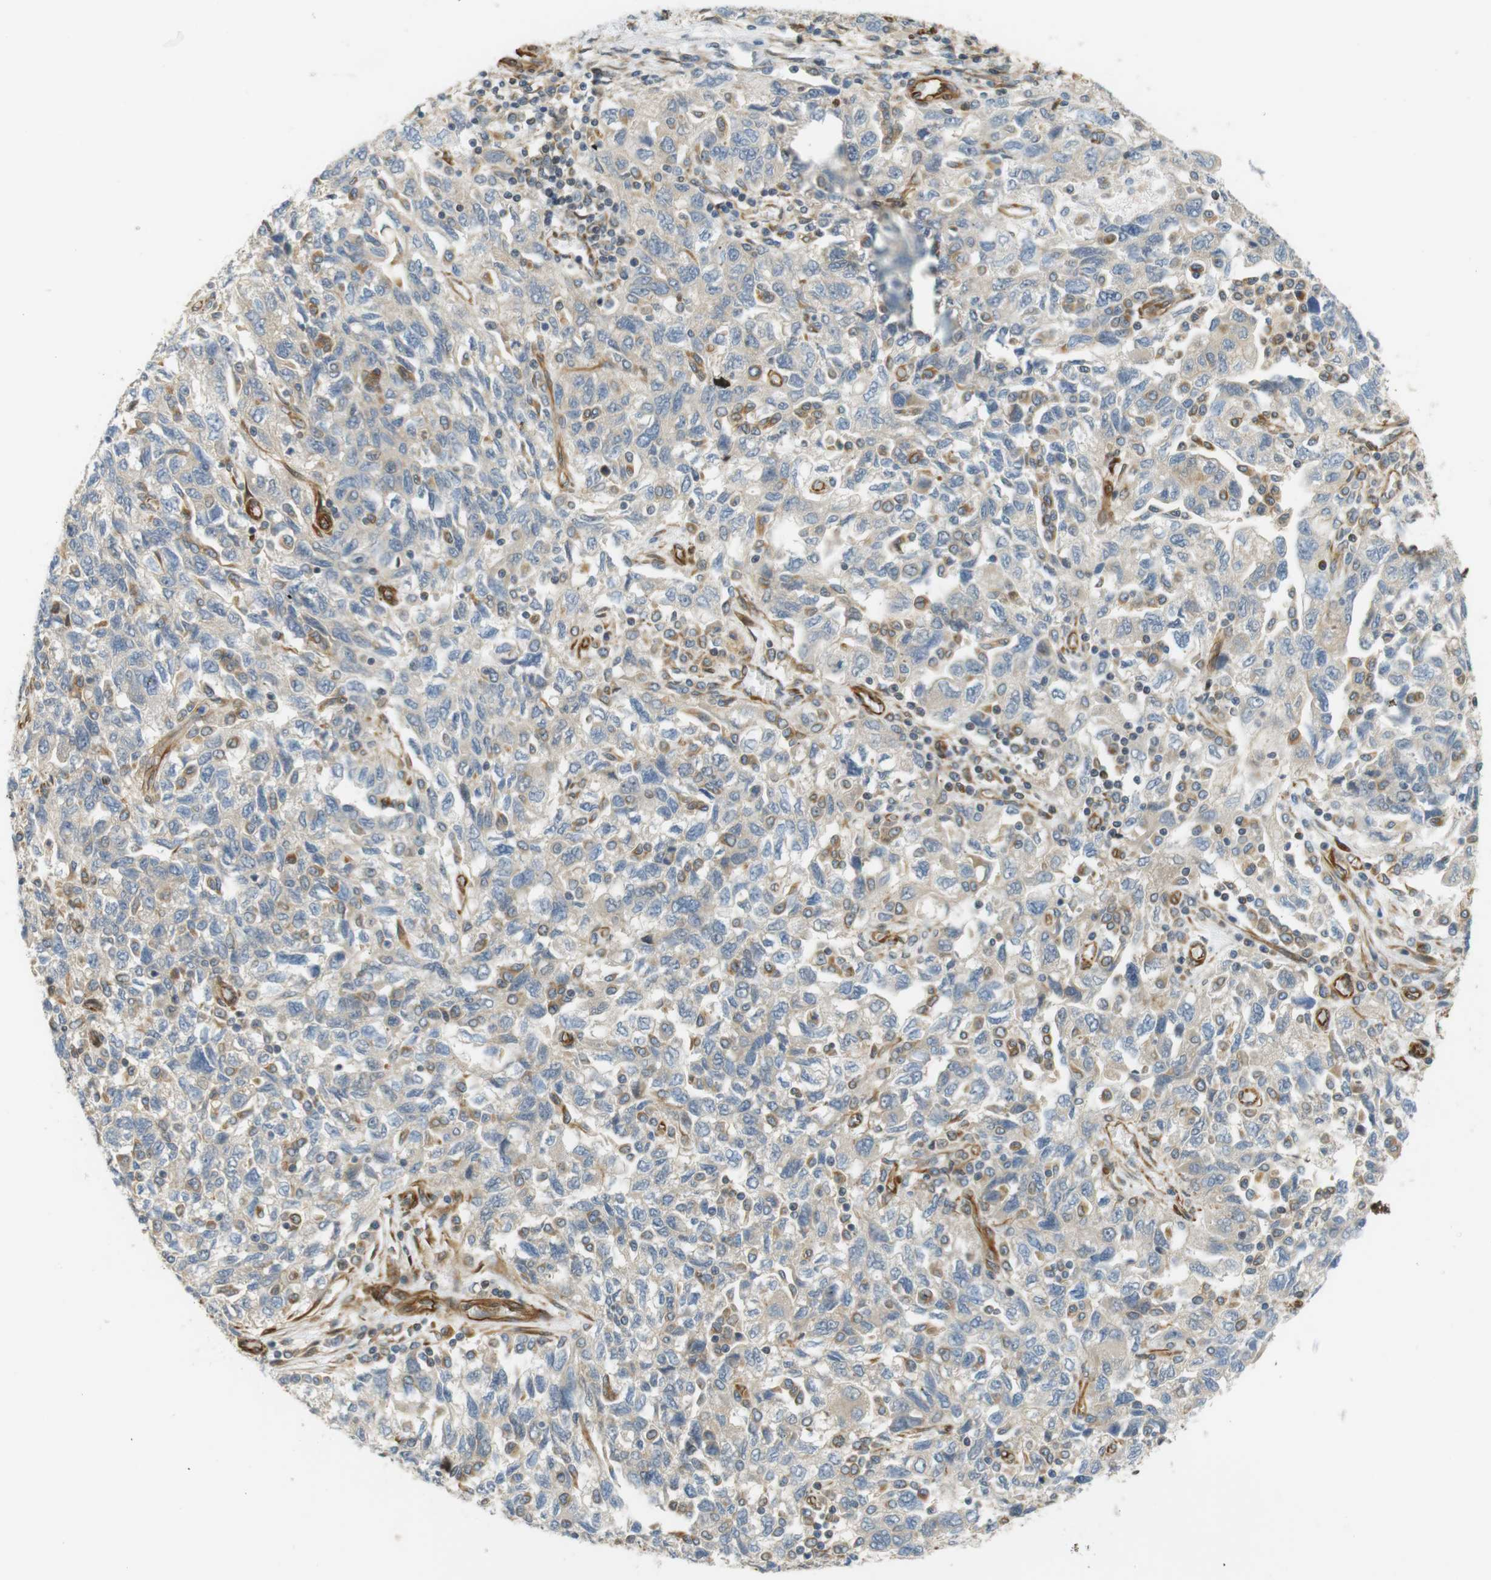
{"staining": {"intensity": "weak", "quantity": "<25%", "location": "cytoplasmic/membranous"}, "tissue": "ovarian cancer", "cell_type": "Tumor cells", "image_type": "cancer", "snomed": [{"axis": "morphology", "description": "Carcinoma, NOS"}, {"axis": "morphology", "description": "Cystadenocarcinoma, serous, NOS"}, {"axis": "topography", "description": "Ovary"}], "caption": "The histopathology image reveals no significant staining in tumor cells of ovarian carcinoma.", "gene": "CYTH3", "patient": {"sex": "female", "age": 69}}